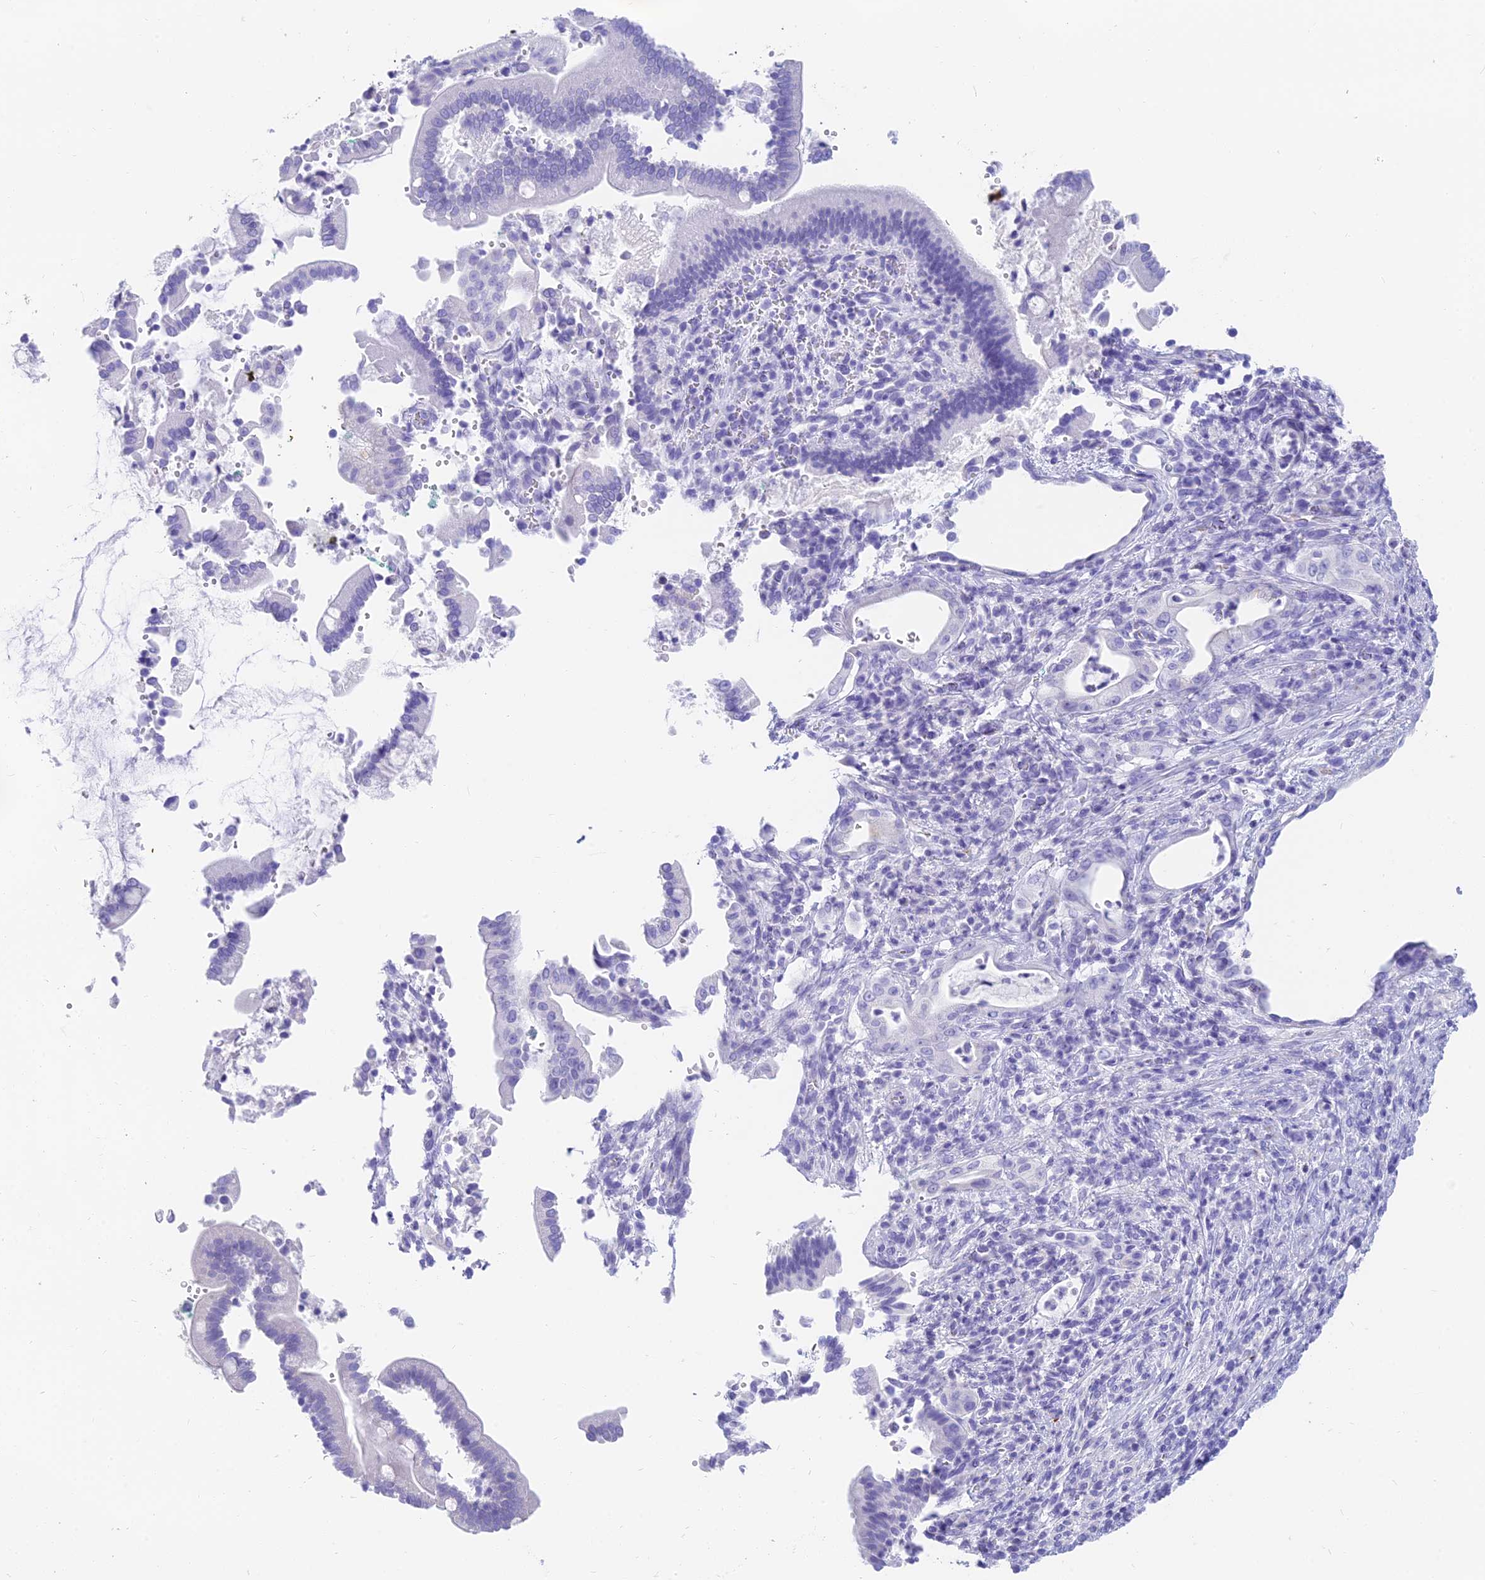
{"staining": {"intensity": "negative", "quantity": "none", "location": "none"}, "tissue": "pancreatic cancer", "cell_type": "Tumor cells", "image_type": "cancer", "snomed": [{"axis": "morphology", "description": "Normal tissue, NOS"}, {"axis": "morphology", "description": "Adenocarcinoma, NOS"}, {"axis": "topography", "description": "Pancreas"}], "caption": "This photomicrograph is of pancreatic cancer stained with immunohistochemistry (IHC) to label a protein in brown with the nuclei are counter-stained blue. There is no positivity in tumor cells.", "gene": "SLC36A2", "patient": {"sex": "female", "age": 55}}